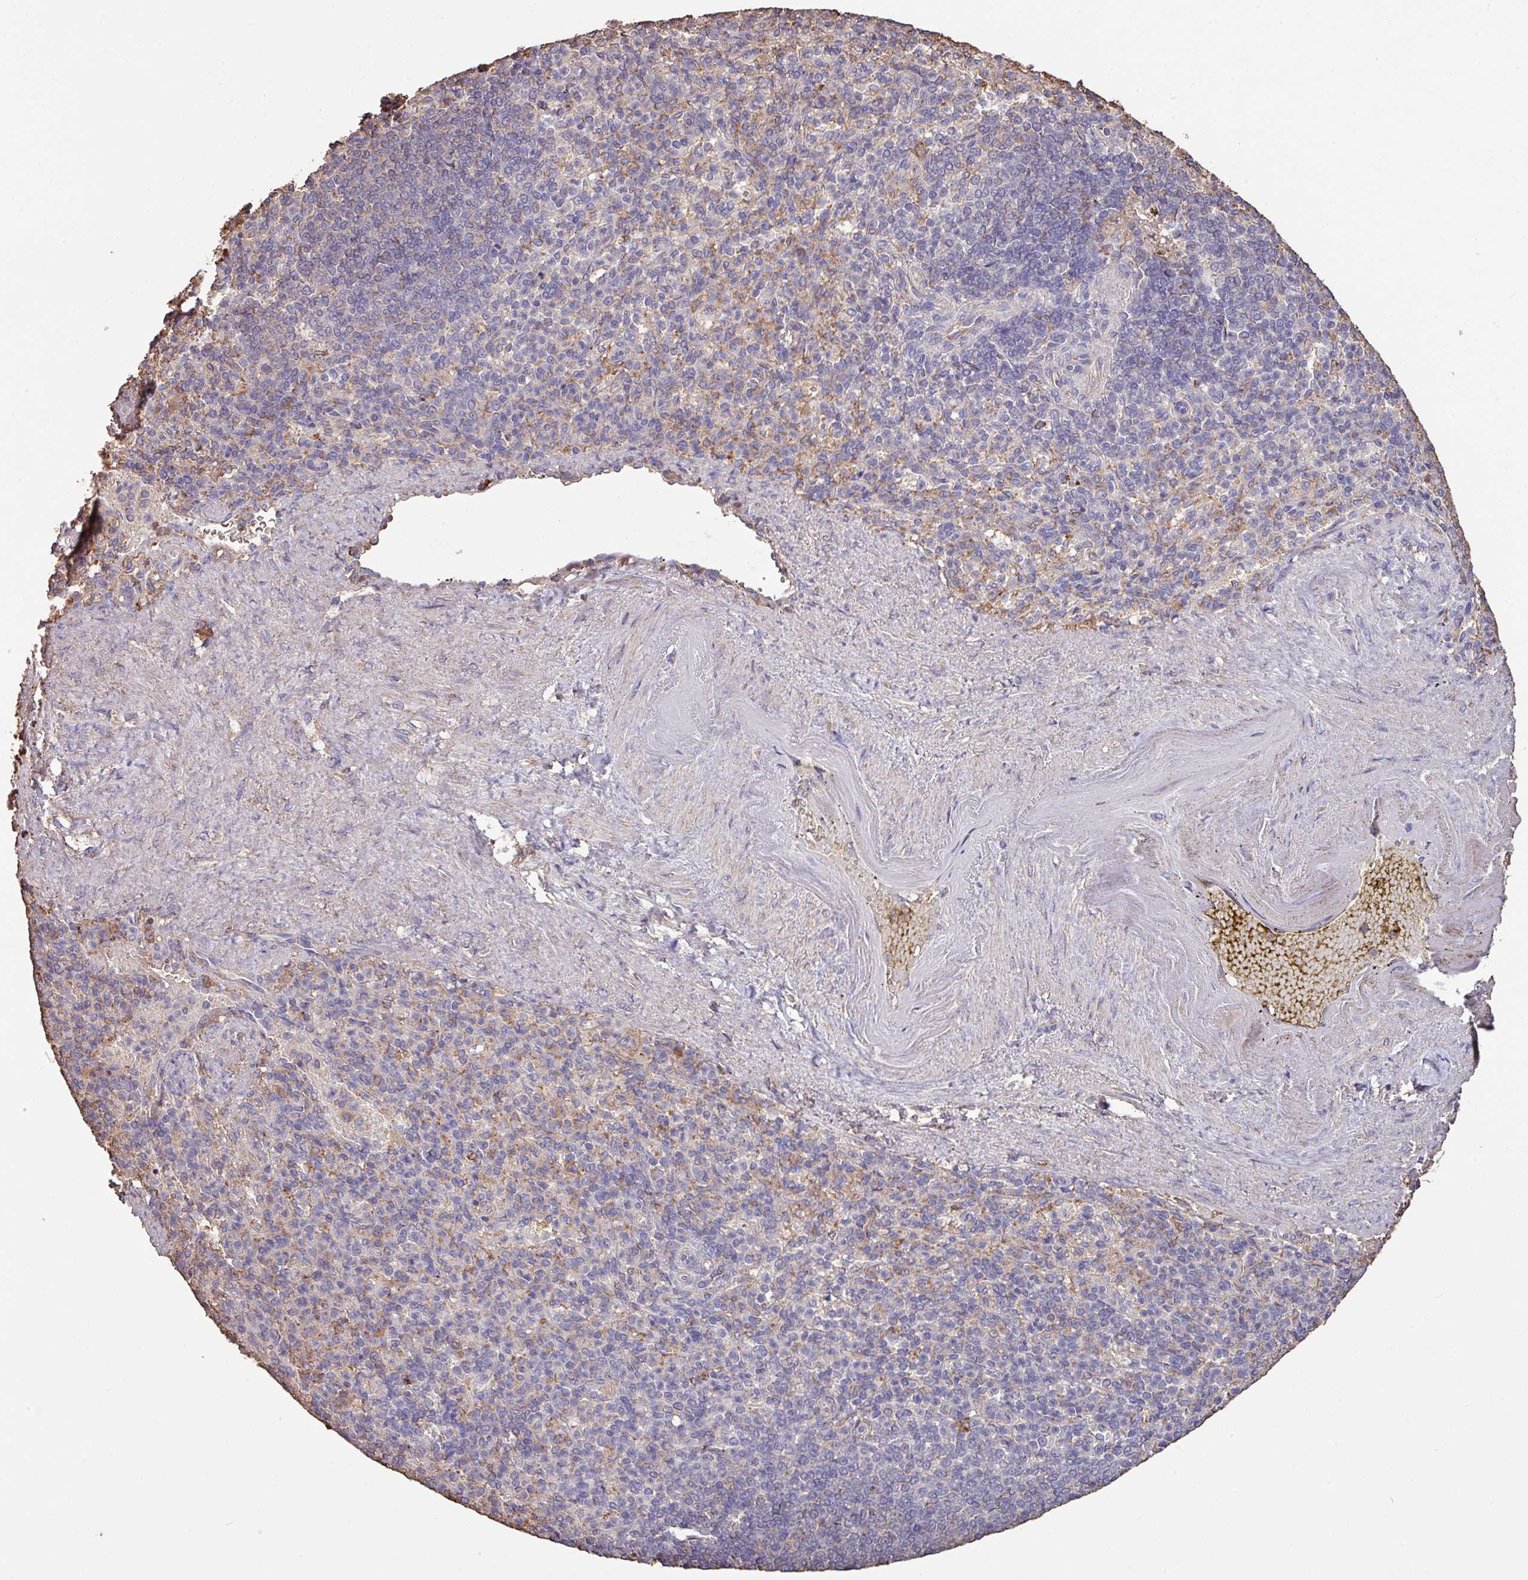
{"staining": {"intensity": "weak", "quantity": "<25%", "location": "cytoplasmic/membranous"}, "tissue": "spleen", "cell_type": "Cells in red pulp", "image_type": "normal", "snomed": [{"axis": "morphology", "description": "Normal tissue, NOS"}, {"axis": "topography", "description": "Spleen"}], "caption": "Immunohistochemistry (IHC) micrograph of unremarkable human spleen stained for a protein (brown), which demonstrates no staining in cells in red pulp.", "gene": "CAMK2A", "patient": {"sex": "female", "age": 74}}